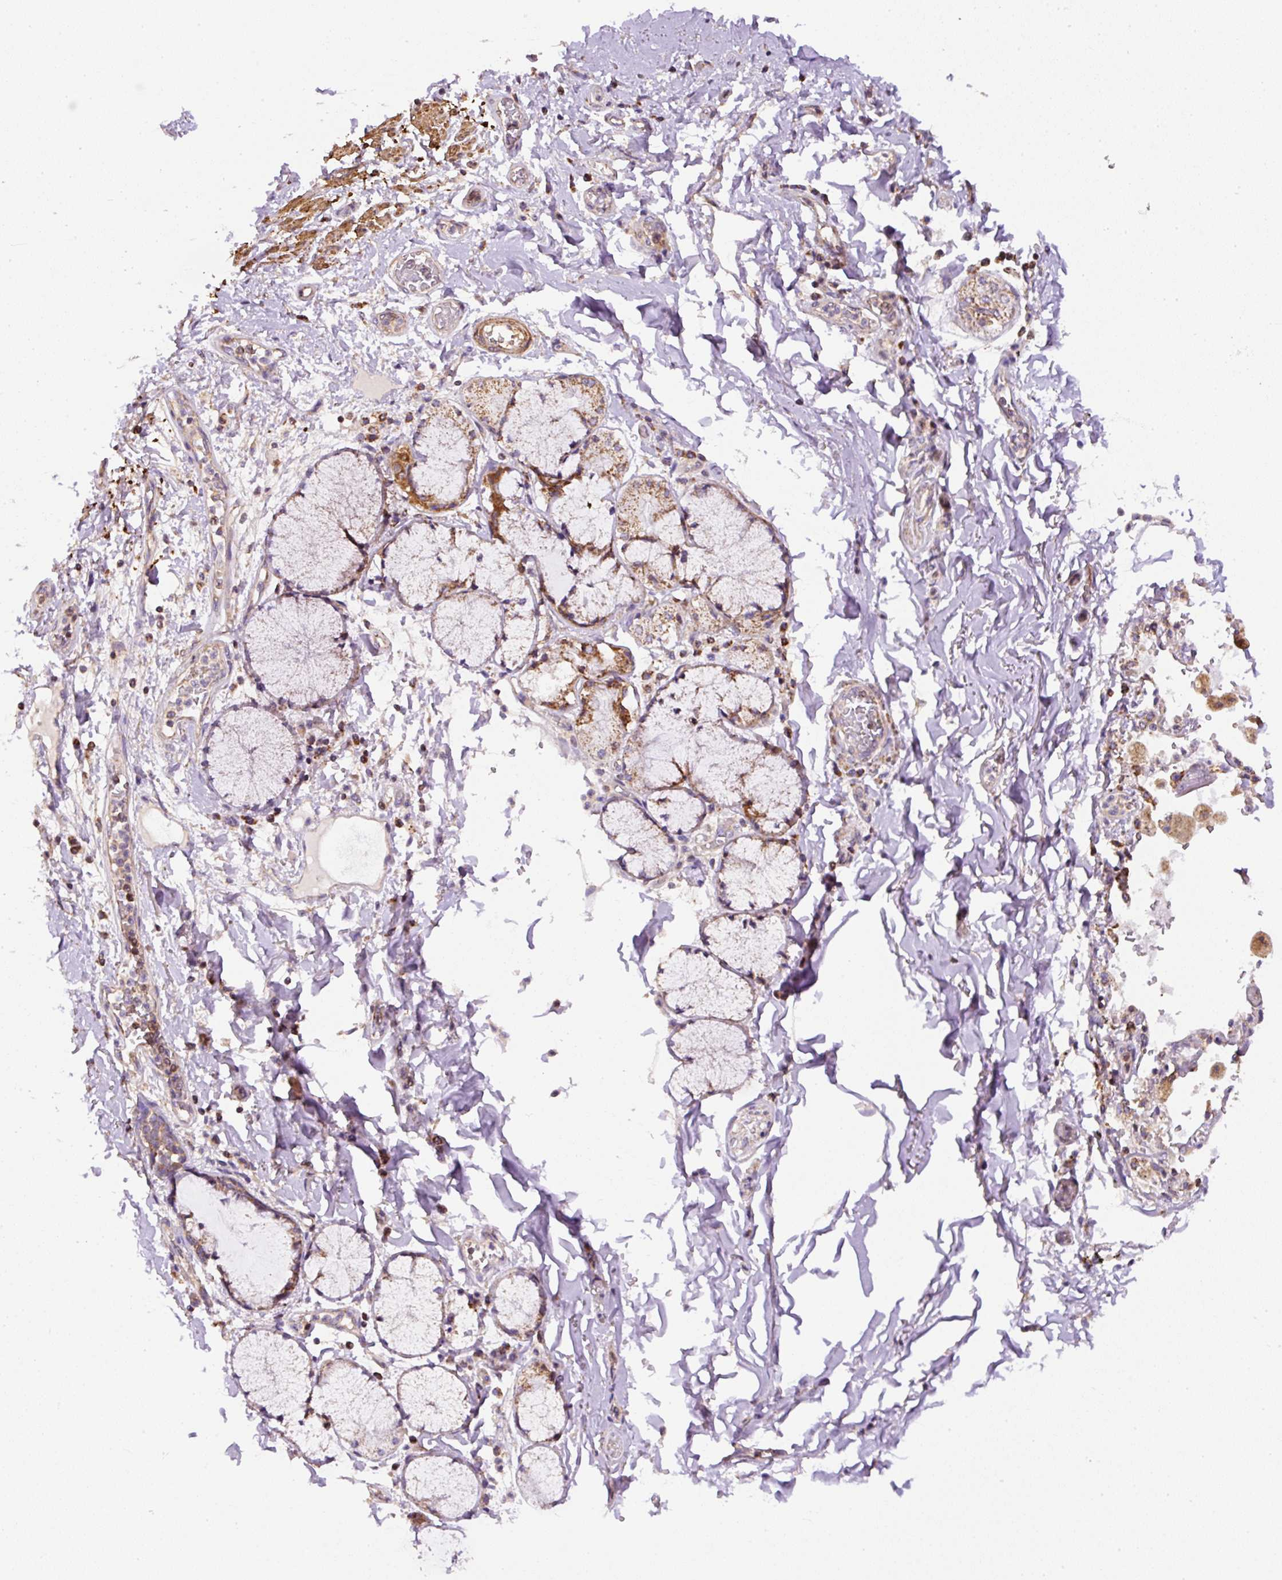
{"staining": {"intensity": "weak", "quantity": ">75%", "location": "cytoplasmic/membranous"}, "tissue": "adipose tissue", "cell_type": "Adipocytes", "image_type": "normal", "snomed": [{"axis": "morphology", "description": "Normal tissue, NOS"}, {"axis": "morphology", "description": "Degeneration, NOS"}, {"axis": "topography", "description": "Cartilage tissue"}, {"axis": "topography", "description": "Lung"}], "caption": "IHC (DAB (3,3'-diaminobenzidine)) staining of benign human adipose tissue shows weak cytoplasmic/membranous protein staining in about >75% of adipocytes. (Brightfield microscopy of DAB IHC at high magnification).", "gene": "NDUFAF2", "patient": {"sex": "female", "age": 61}}